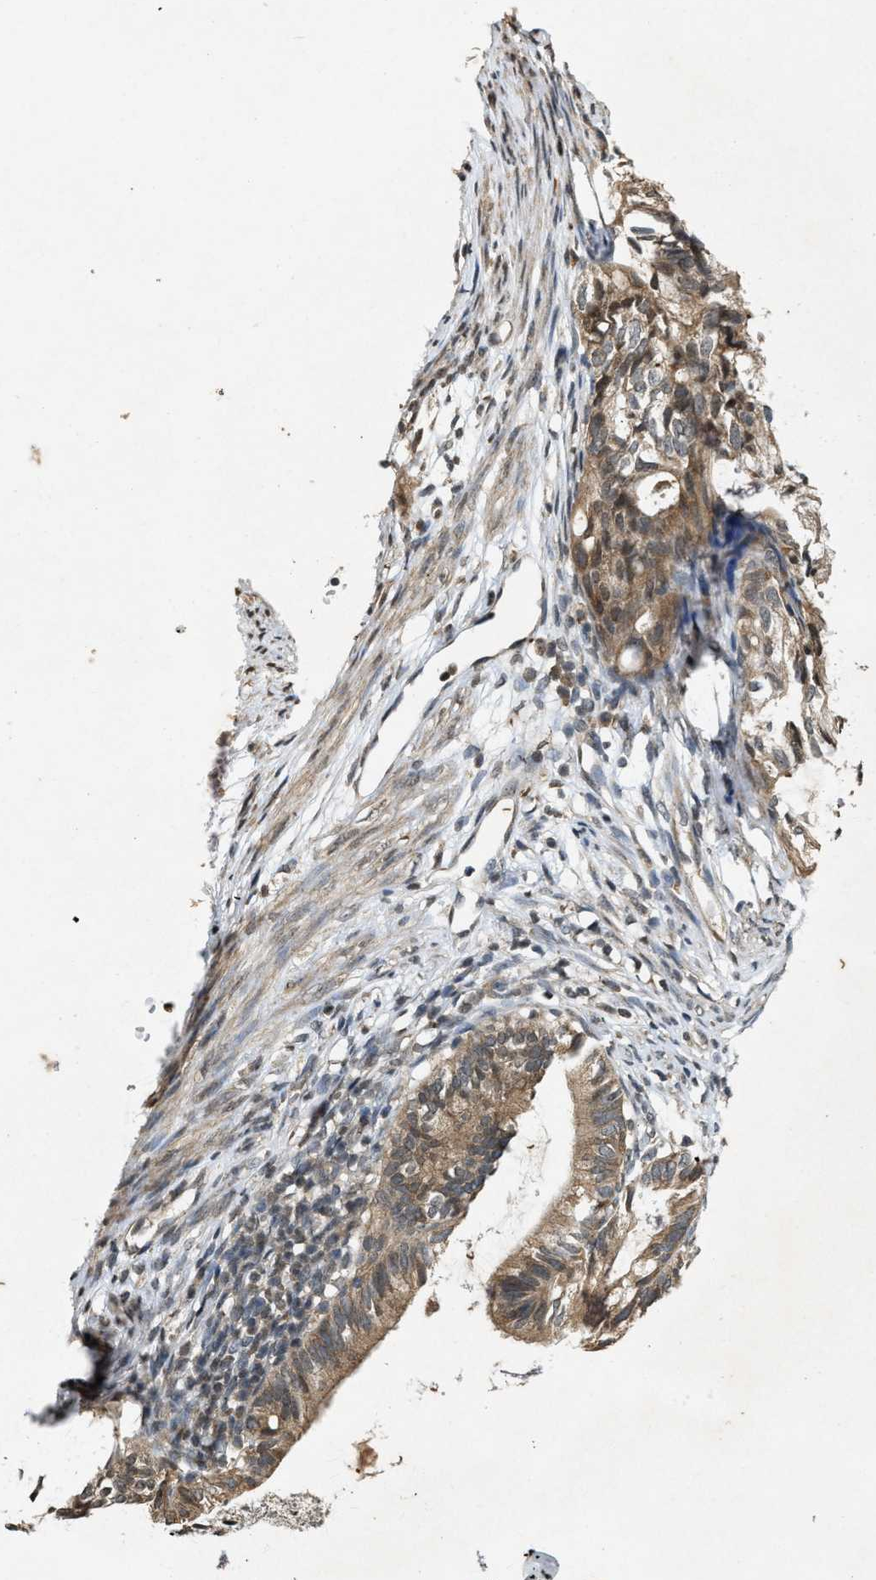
{"staining": {"intensity": "moderate", "quantity": ">75%", "location": "cytoplasmic/membranous"}, "tissue": "cervical cancer", "cell_type": "Tumor cells", "image_type": "cancer", "snomed": [{"axis": "morphology", "description": "Normal tissue, NOS"}, {"axis": "morphology", "description": "Adenocarcinoma, NOS"}, {"axis": "topography", "description": "Cervix"}, {"axis": "topography", "description": "Endometrium"}], "caption": "Protein positivity by immunohistochemistry reveals moderate cytoplasmic/membranous positivity in approximately >75% of tumor cells in adenocarcinoma (cervical). Ihc stains the protein of interest in brown and the nuclei are stained blue.", "gene": "KIF21A", "patient": {"sex": "female", "age": 86}}